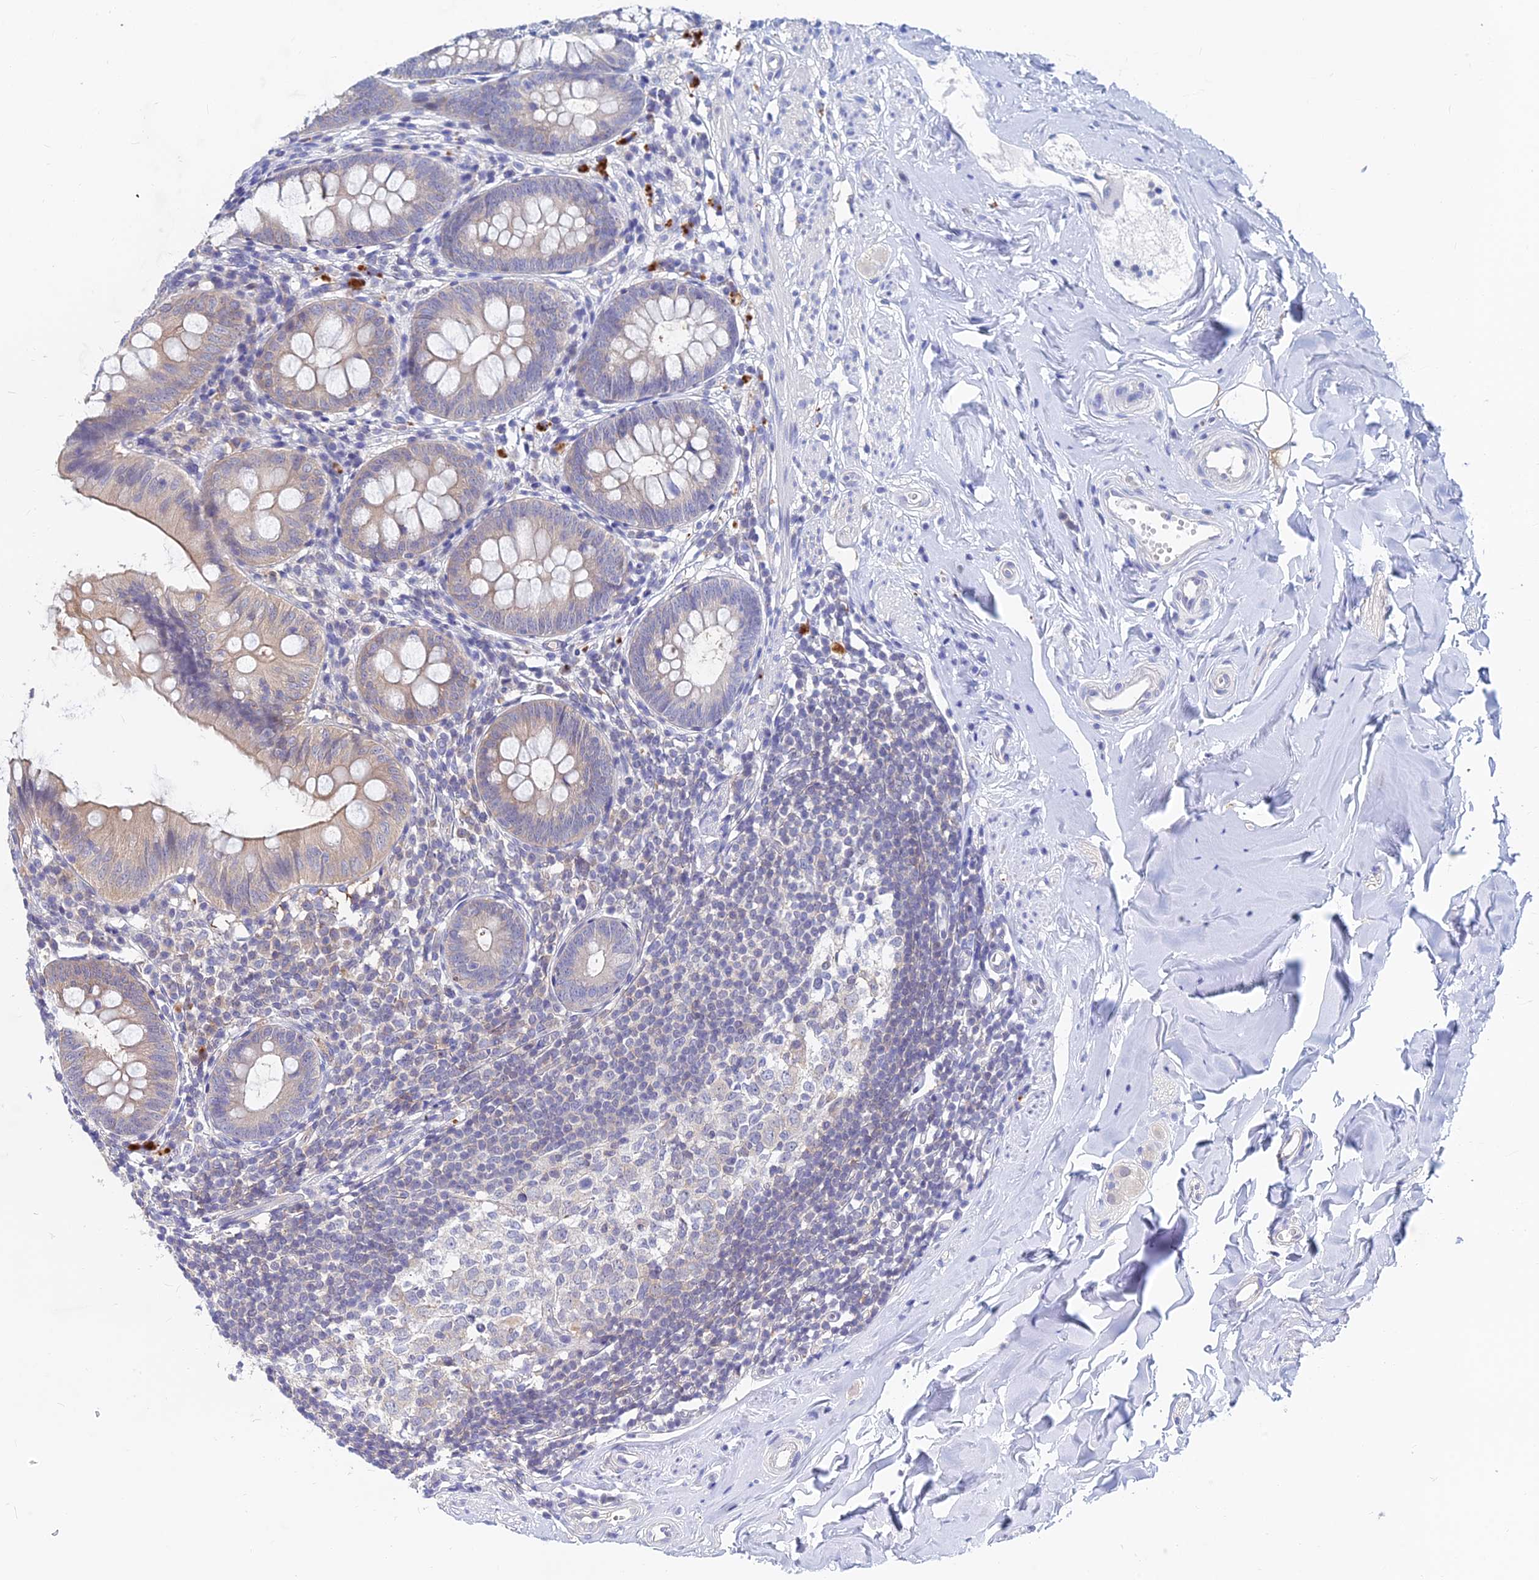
{"staining": {"intensity": "weak", "quantity": "25%-75%", "location": "cytoplasmic/membranous"}, "tissue": "appendix", "cell_type": "Glandular cells", "image_type": "normal", "snomed": [{"axis": "morphology", "description": "Normal tissue, NOS"}, {"axis": "topography", "description": "Appendix"}], "caption": "Appendix stained with immunohistochemistry (IHC) shows weak cytoplasmic/membranous staining in approximately 25%-75% of glandular cells.", "gene": "B3GALT4", "patient": {"sex": "female", "age": 51}}